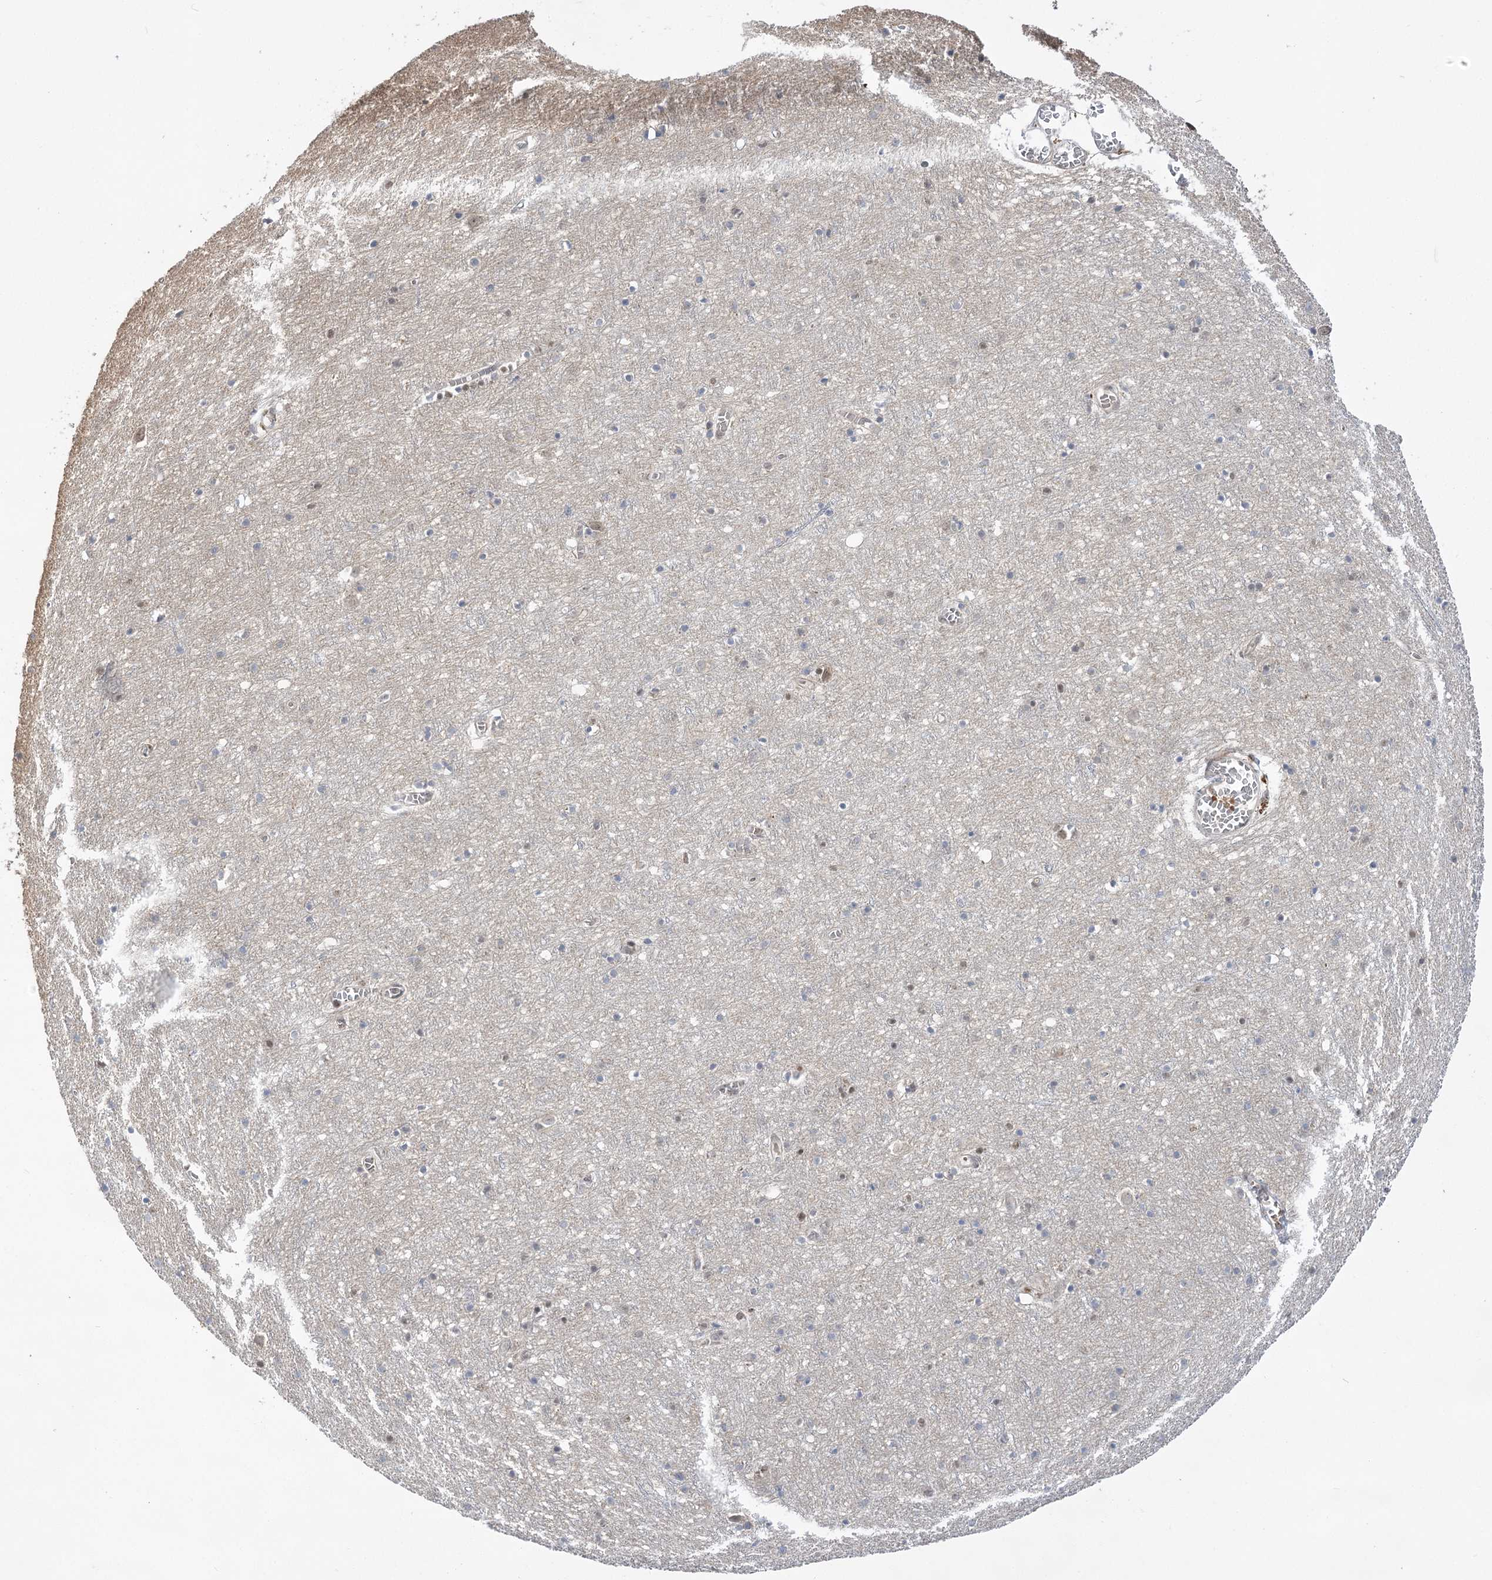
{"staining": {"intensity": "weak", "quantity": ">75%", "location": "nuclear"}, "tissue": "cerebral cortex", "cell_type": "Endothelial cells", "image_type": "normal", "snomed": [{"axis": "morphology", "description": "Normal tissue, NOS"}, {"axis": "topography", "description": "Cerebral cortex"}], "caption": "The histopathology image shows a brown stain indicating the presence of a protein in the nuclear of endothelial cells in cerebral cortex. (brown staining indicates protein expression, while blue staining denotes nuclei).", "gene": "HELQ", "patient": {"sex": "female", "age": 64}}